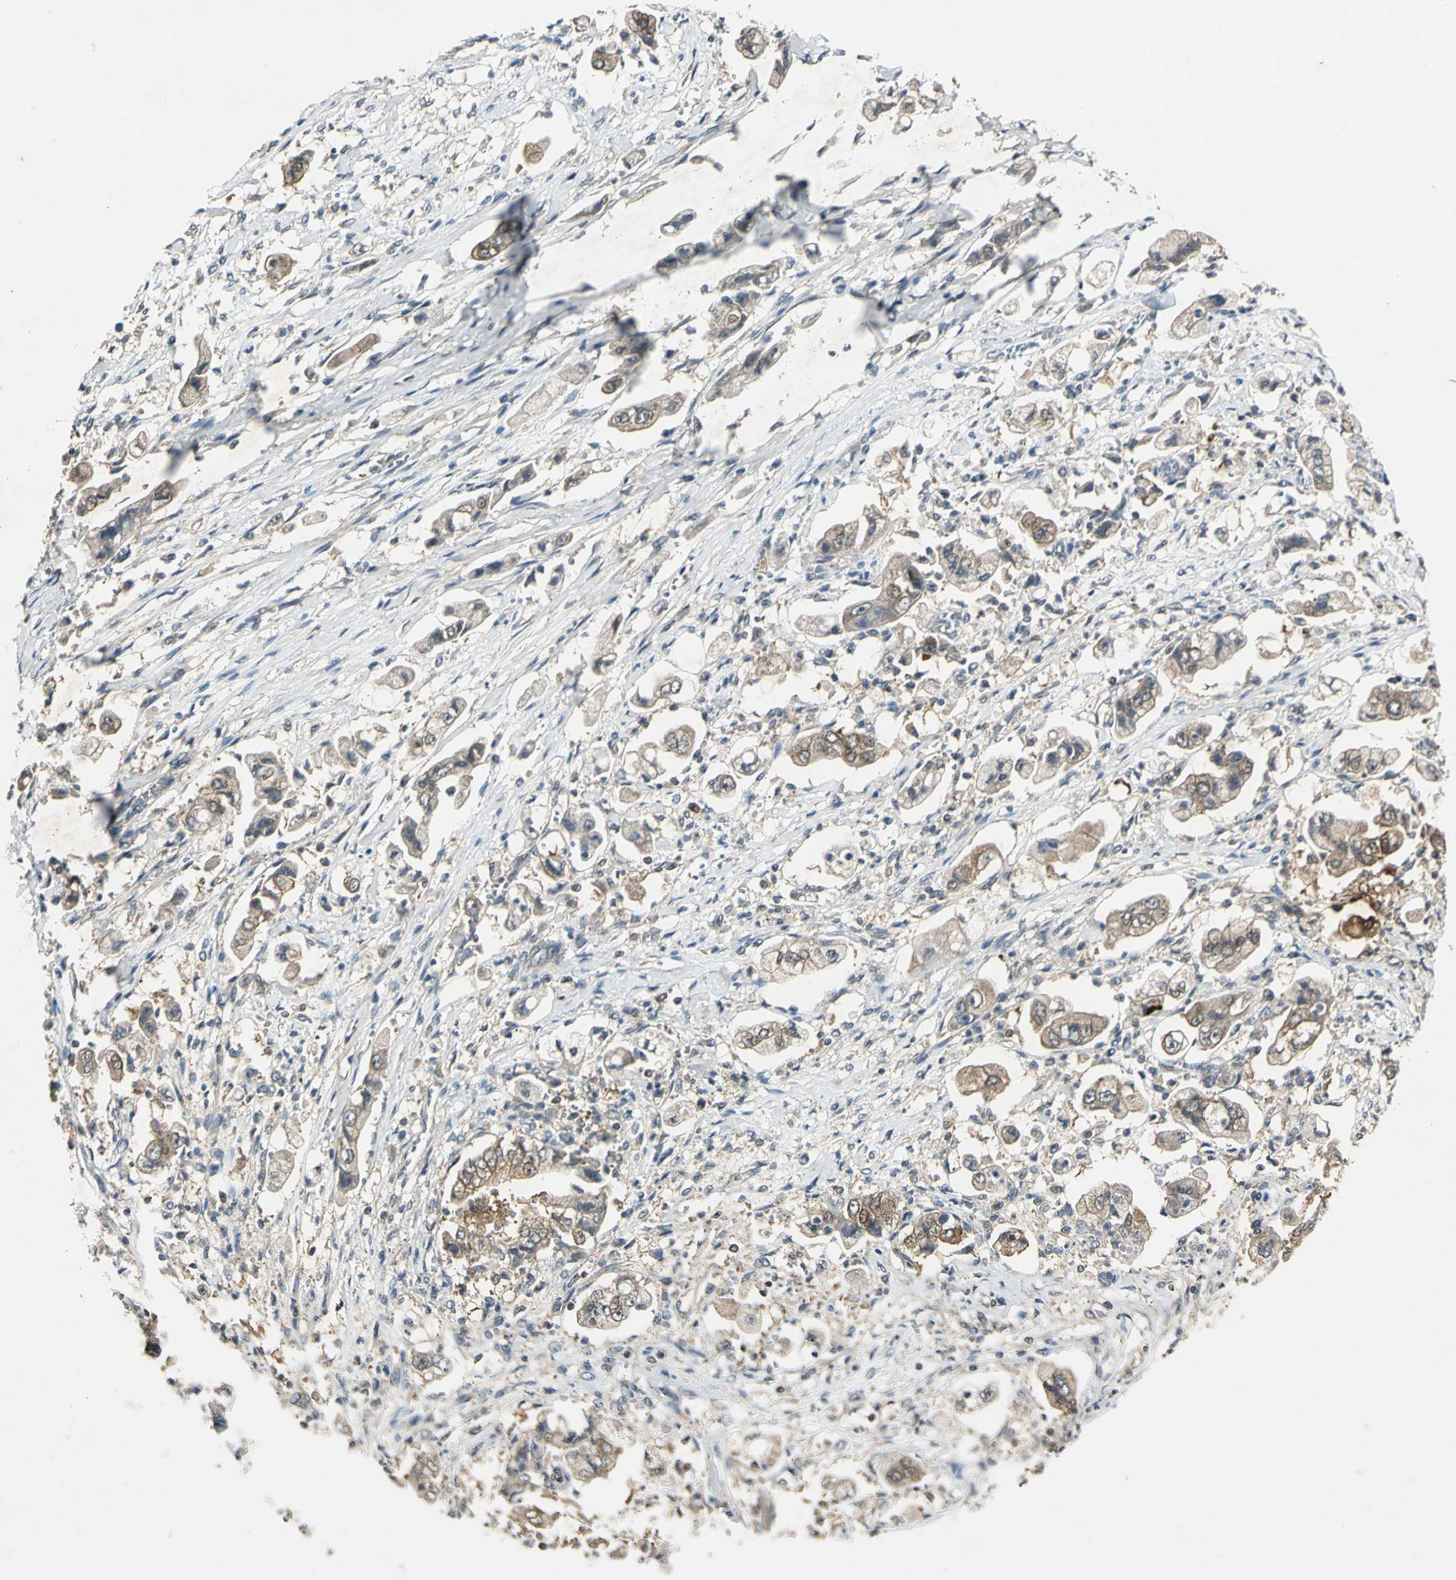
{"staining": {"intensity": "moderate", "quantity": ">75%", "location": "cytoplasmic/membranous"}, "tissue": "stomach cancer", "cell_type": "Tumor cells", "image_type": "cancer", "snomed": [{"axis": "morphology", "description": "Adenocarcinoma, NOS"}, {"axis": "topography", "description": "Stomach"}], "caption": "Stomach cancer (adenocarcinoma) tissue exhibits moderate cytoplasmic/membranous staining in approximately >75% of tumor cells, visualized by immunohistochemistry. (brown staining indicates protein expression, while blue staining denotes nuclei).", "gene": "AHSA1", "patient": {"sex": "male", "age": 62}}